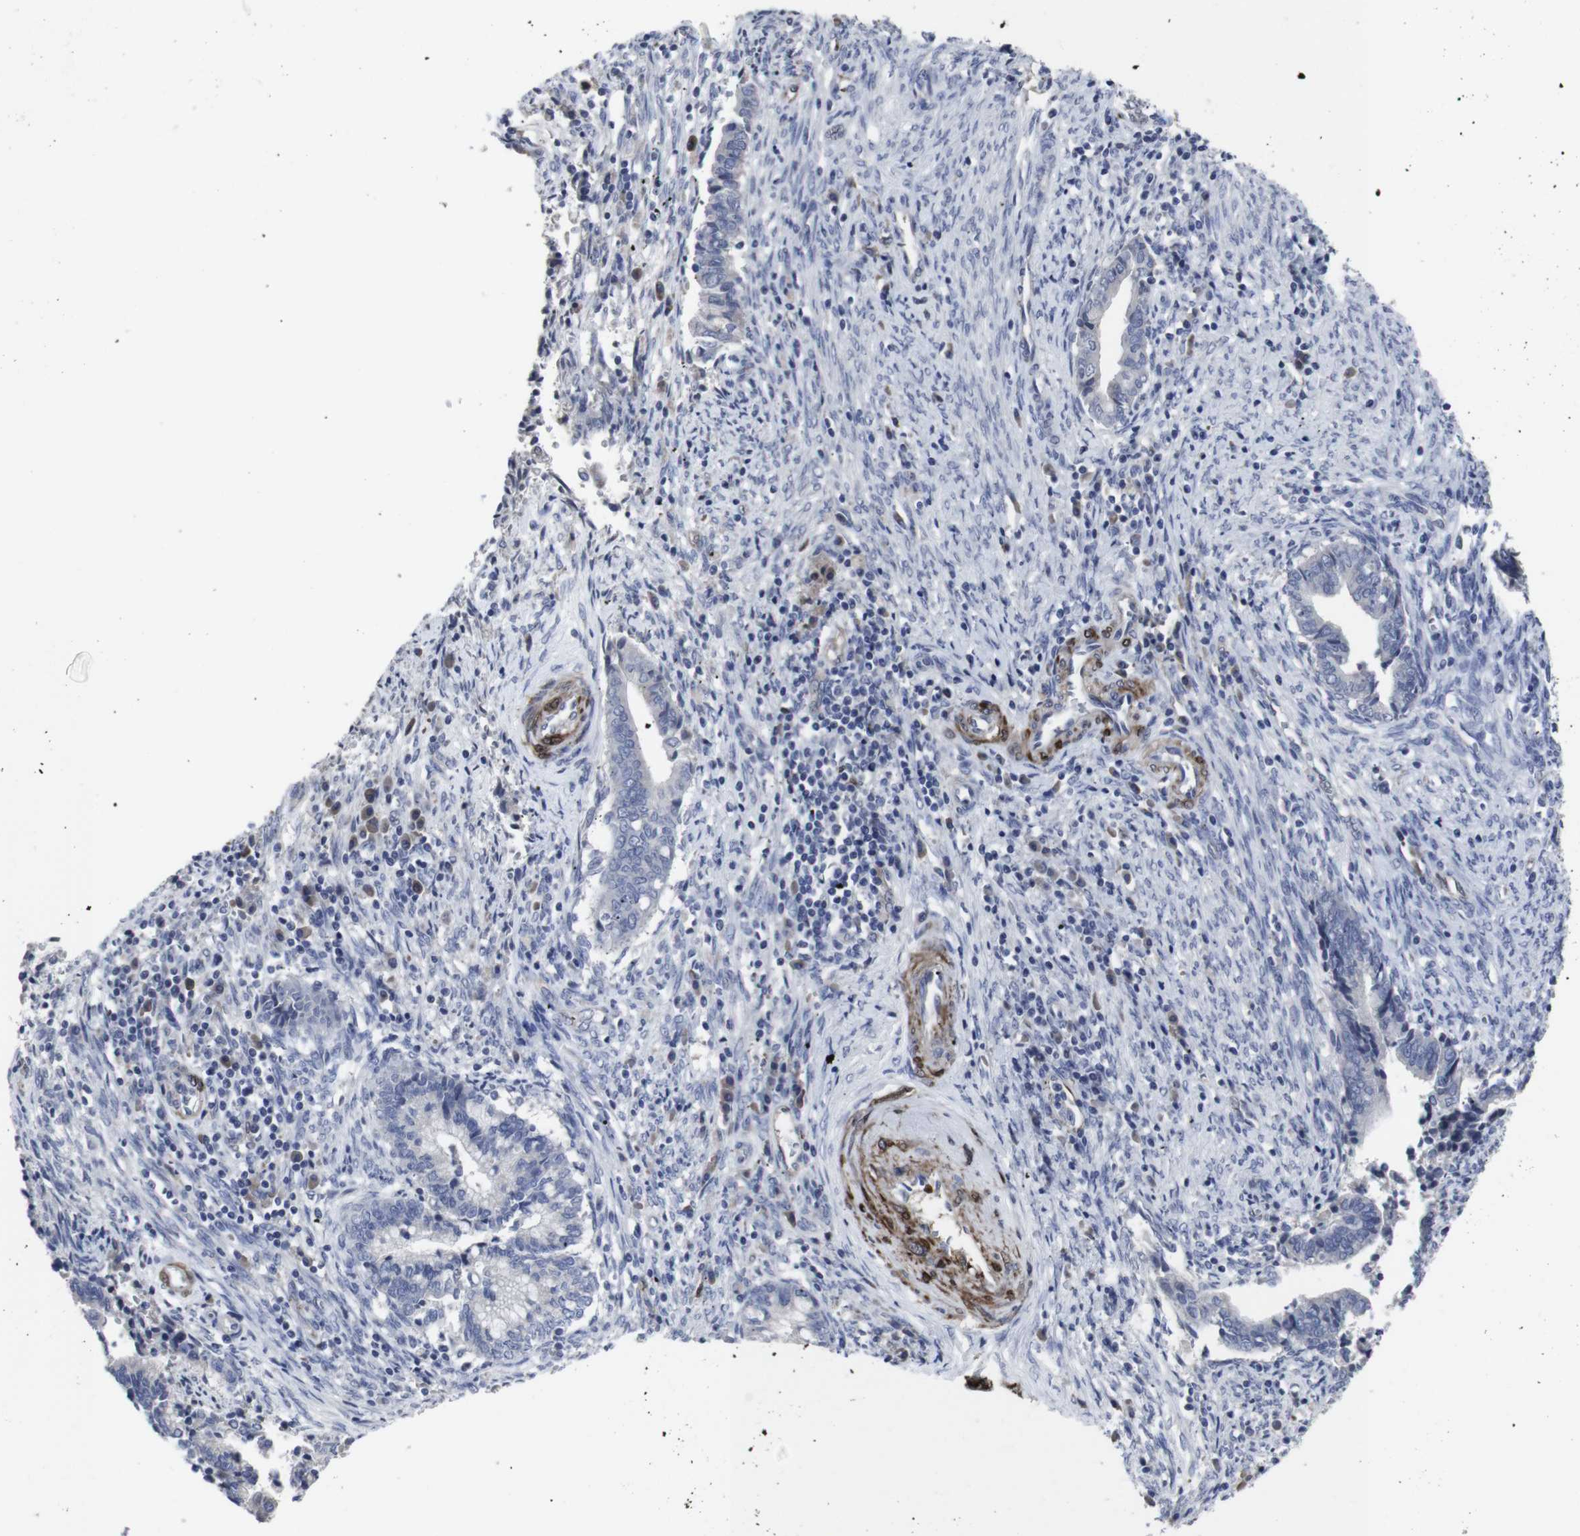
{"staining": {"intensity": "negative", "quantity": "none", "location": "none"}, "tissue": "cervical cancer", "cell_type": "Tumor cells", "image_type": "cancer", "snomed": [{"axis": "morphology", "description": "Adenocarcinoma, NOS"}, {"axis": "topography", "description": "Cervix"}], "caption": "Immunohistochemistry of adenocarcinoma (cervical) demonstrates no expression in tumor cells. Nuclei are stained in blue.", "gene": "SNCG", "patient": {"sex": "female", "age": 44}}